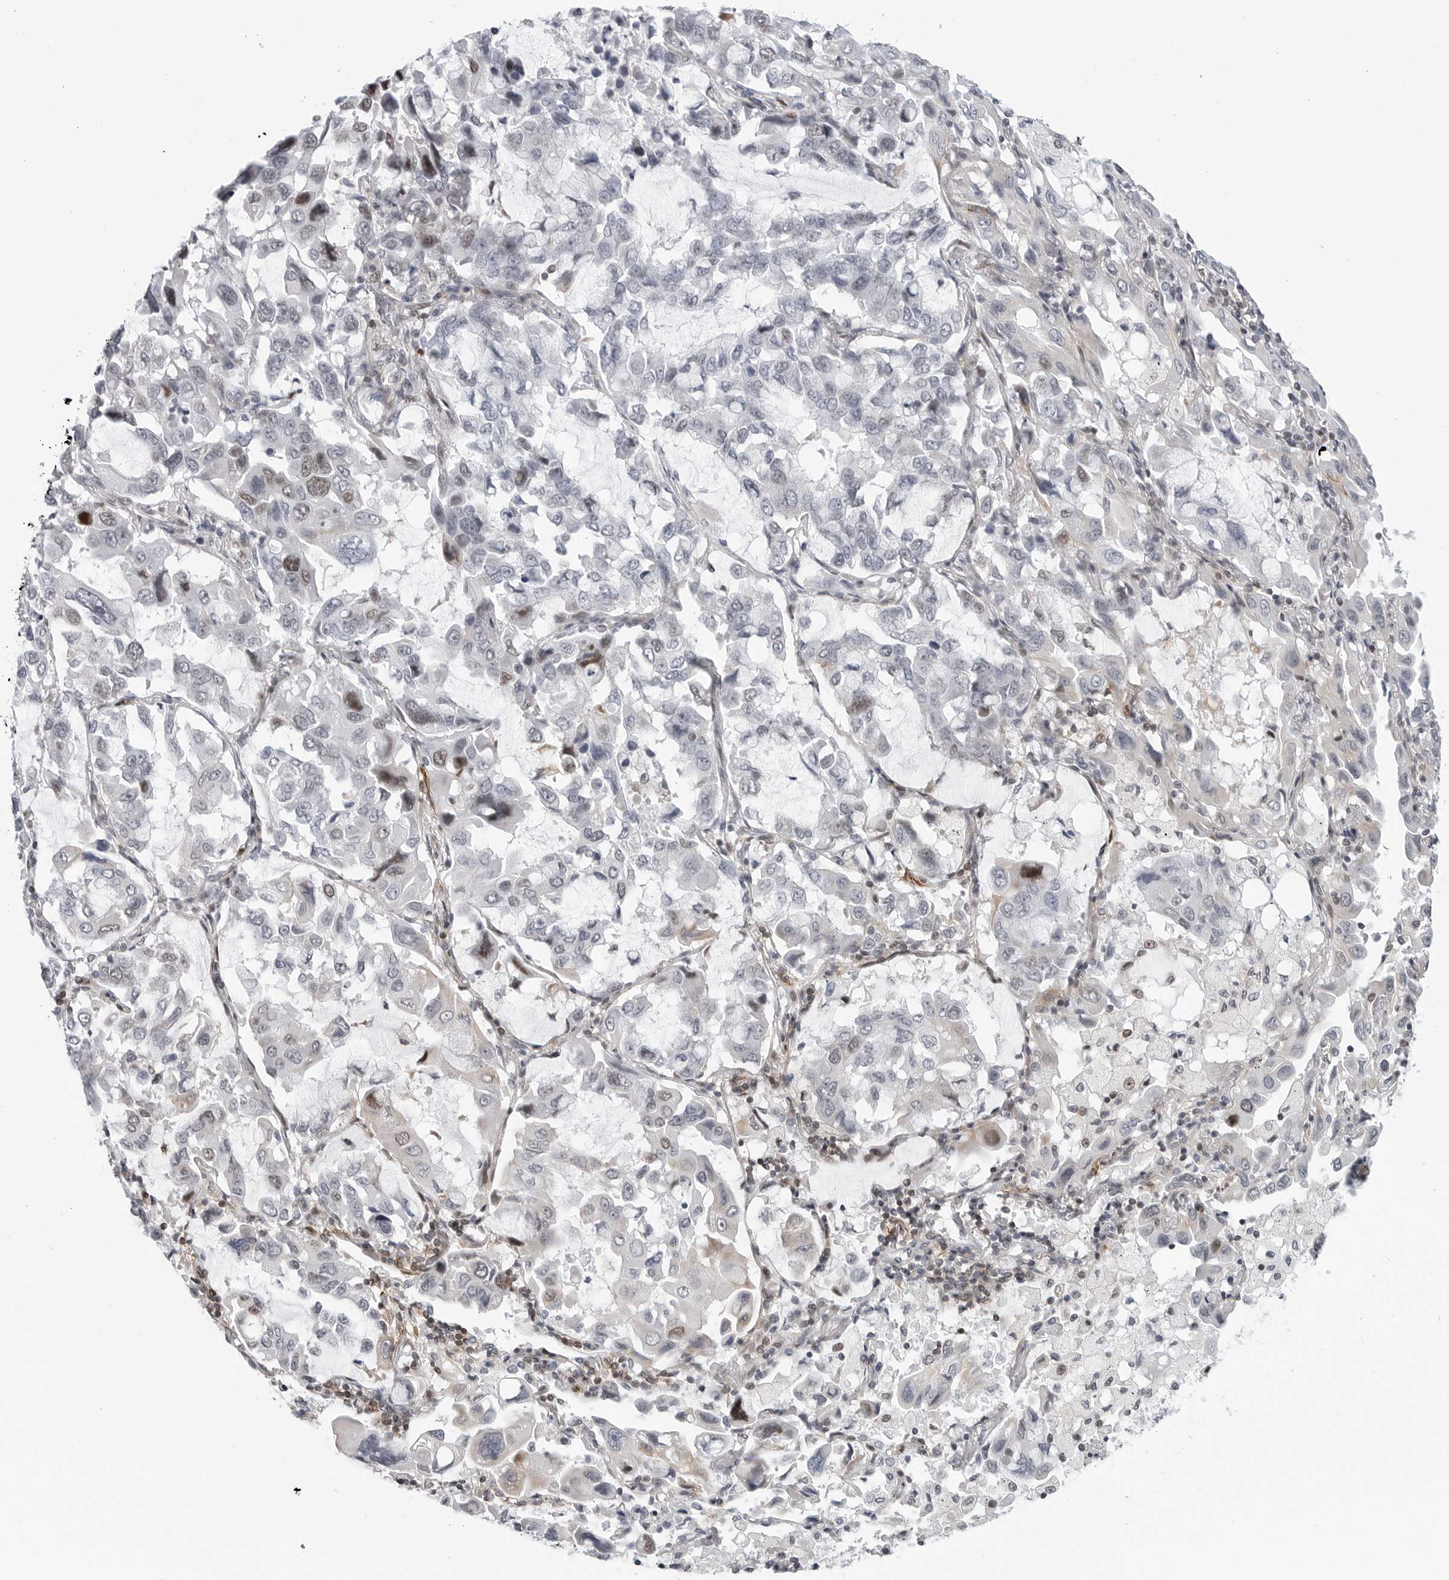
{"staining": {"intensity": "moderate", "quantity": "<25%", "location": "nuclear"}, "tissue": "lung cancer", "cell_type": "Tumor cells", "image_type": "cancer", "snomed": [{"axis": "morphology", "description": "Adenocarcinoma, NOS"}, {"axis": "topography", "description": "Lung"}], "caption": "Human lung adenocarcinoma stained for a protein (brown) exhibits moderate nuclear positive expression in approximately <25% of tumor cells.", "gene": "FAM135B", "patient": {"sex": "male", "age": 64}}